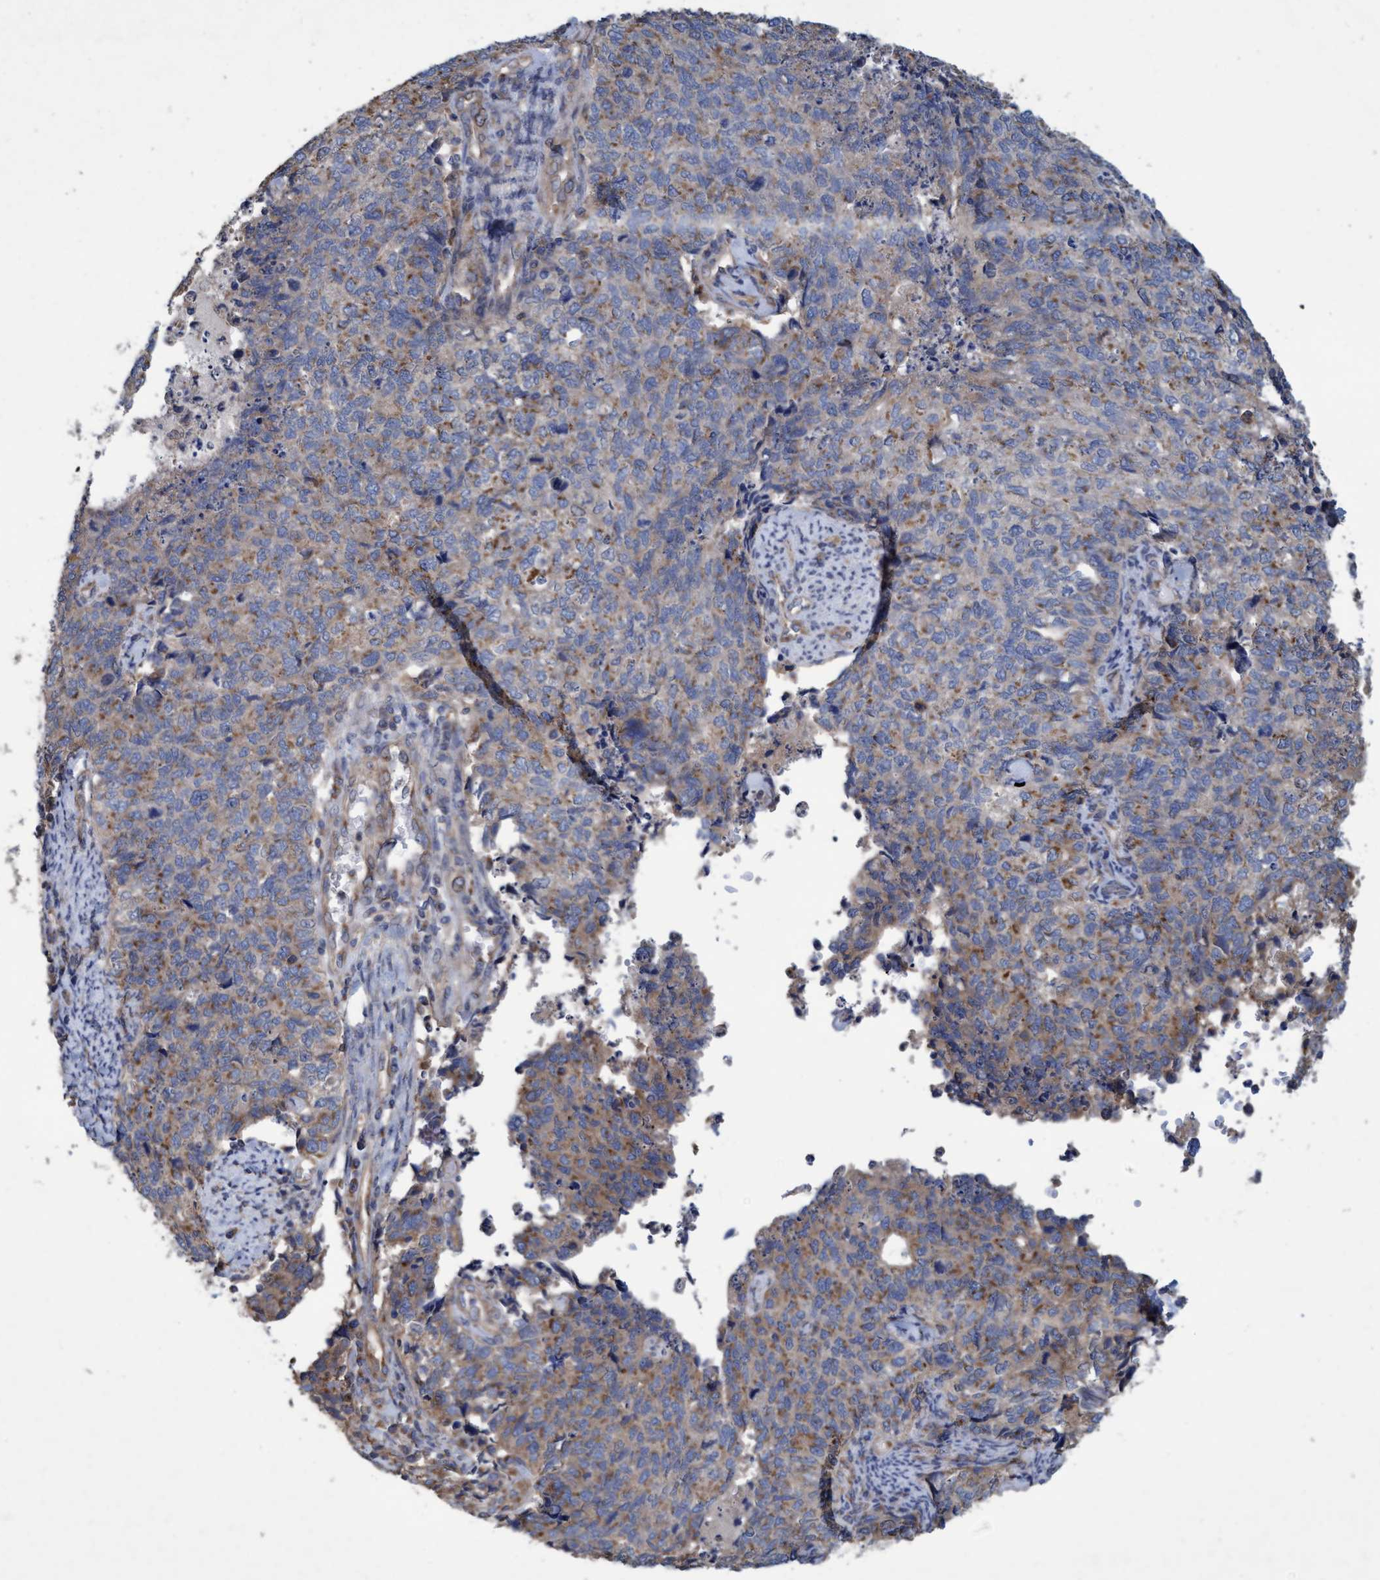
{"staining": {"intensity": "weak", "quantity": ">75%", "location": "cytoplasmic/membranous"}, "tissue": "cervical cancer", "cell_type": "Tumor cells", "image_type": "cancer", "snomed": [{"axis": "morphology", "description": "Squamous cell carcinoma, NOS"}, {"axis": "topography", "description": "Cervix"}], "caption": "Immunohistochemistry (IHC) (DAB) staining of cervical squamous cell carcinoma reveals weak cytoplasmic/membranous protein expression in approximately >75% of tumor cells.", "gene": "BICD2", "patient": {"sex": "female", "age": 63}}